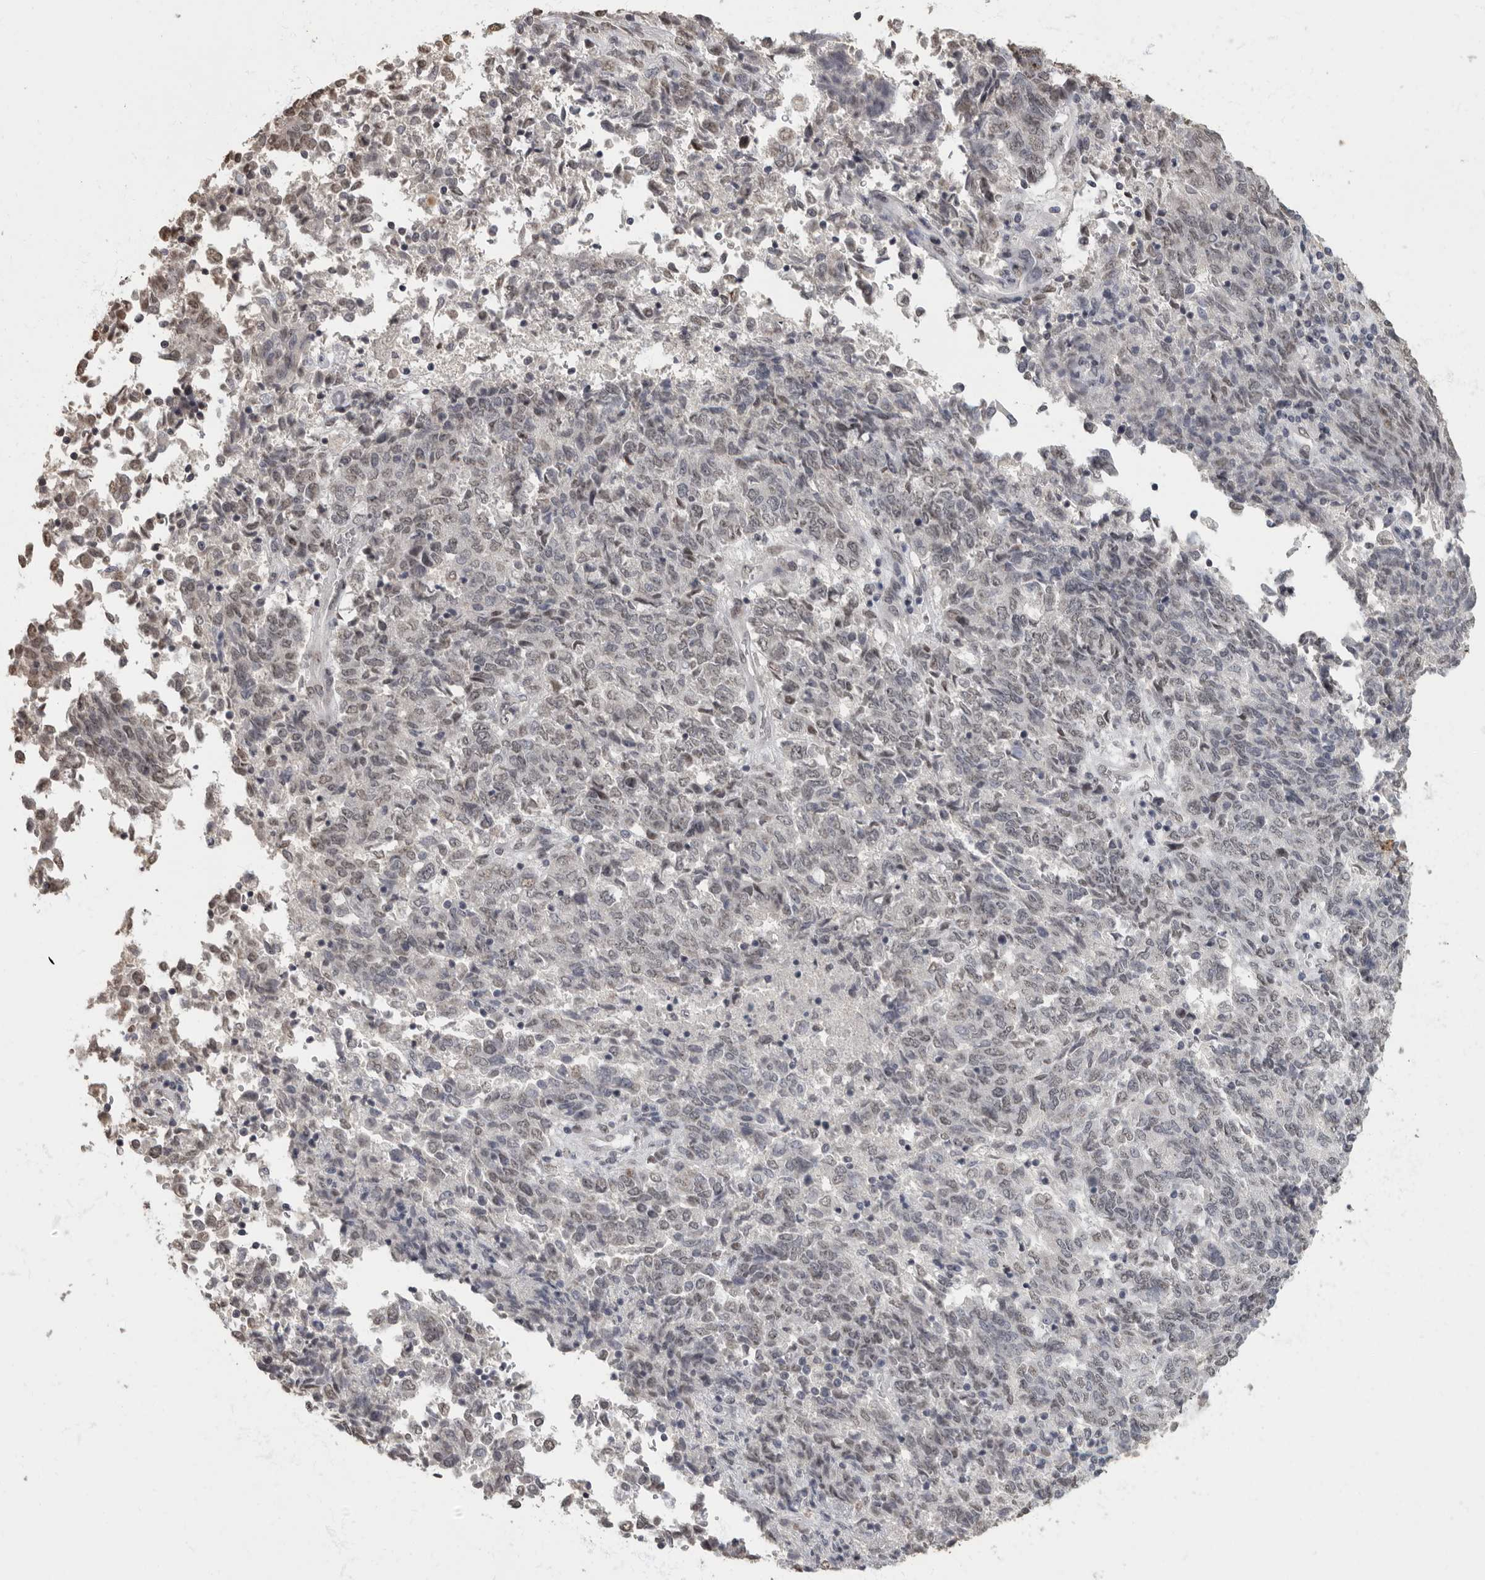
{"staining": {"intensity": "weak", "quantity": "<25%", "location": "nuclear"}, "tissue": "endometrial cancer", "cell_type": "Tumor cells", "image_type": "cancer", "snomed": [{"axis": "morphology", "description": "Adenocarcinoma, NOS"}, {"axis": "topography", "description": "Endometrium"}], "caption": "High power microscopy micrograph of an IHC histopathology image of endometrial adenocarcinoma, revealing no significant positivity in tumor cells.", "gene": "NBL1", "patient": {"sex": "female", "age": 80}}